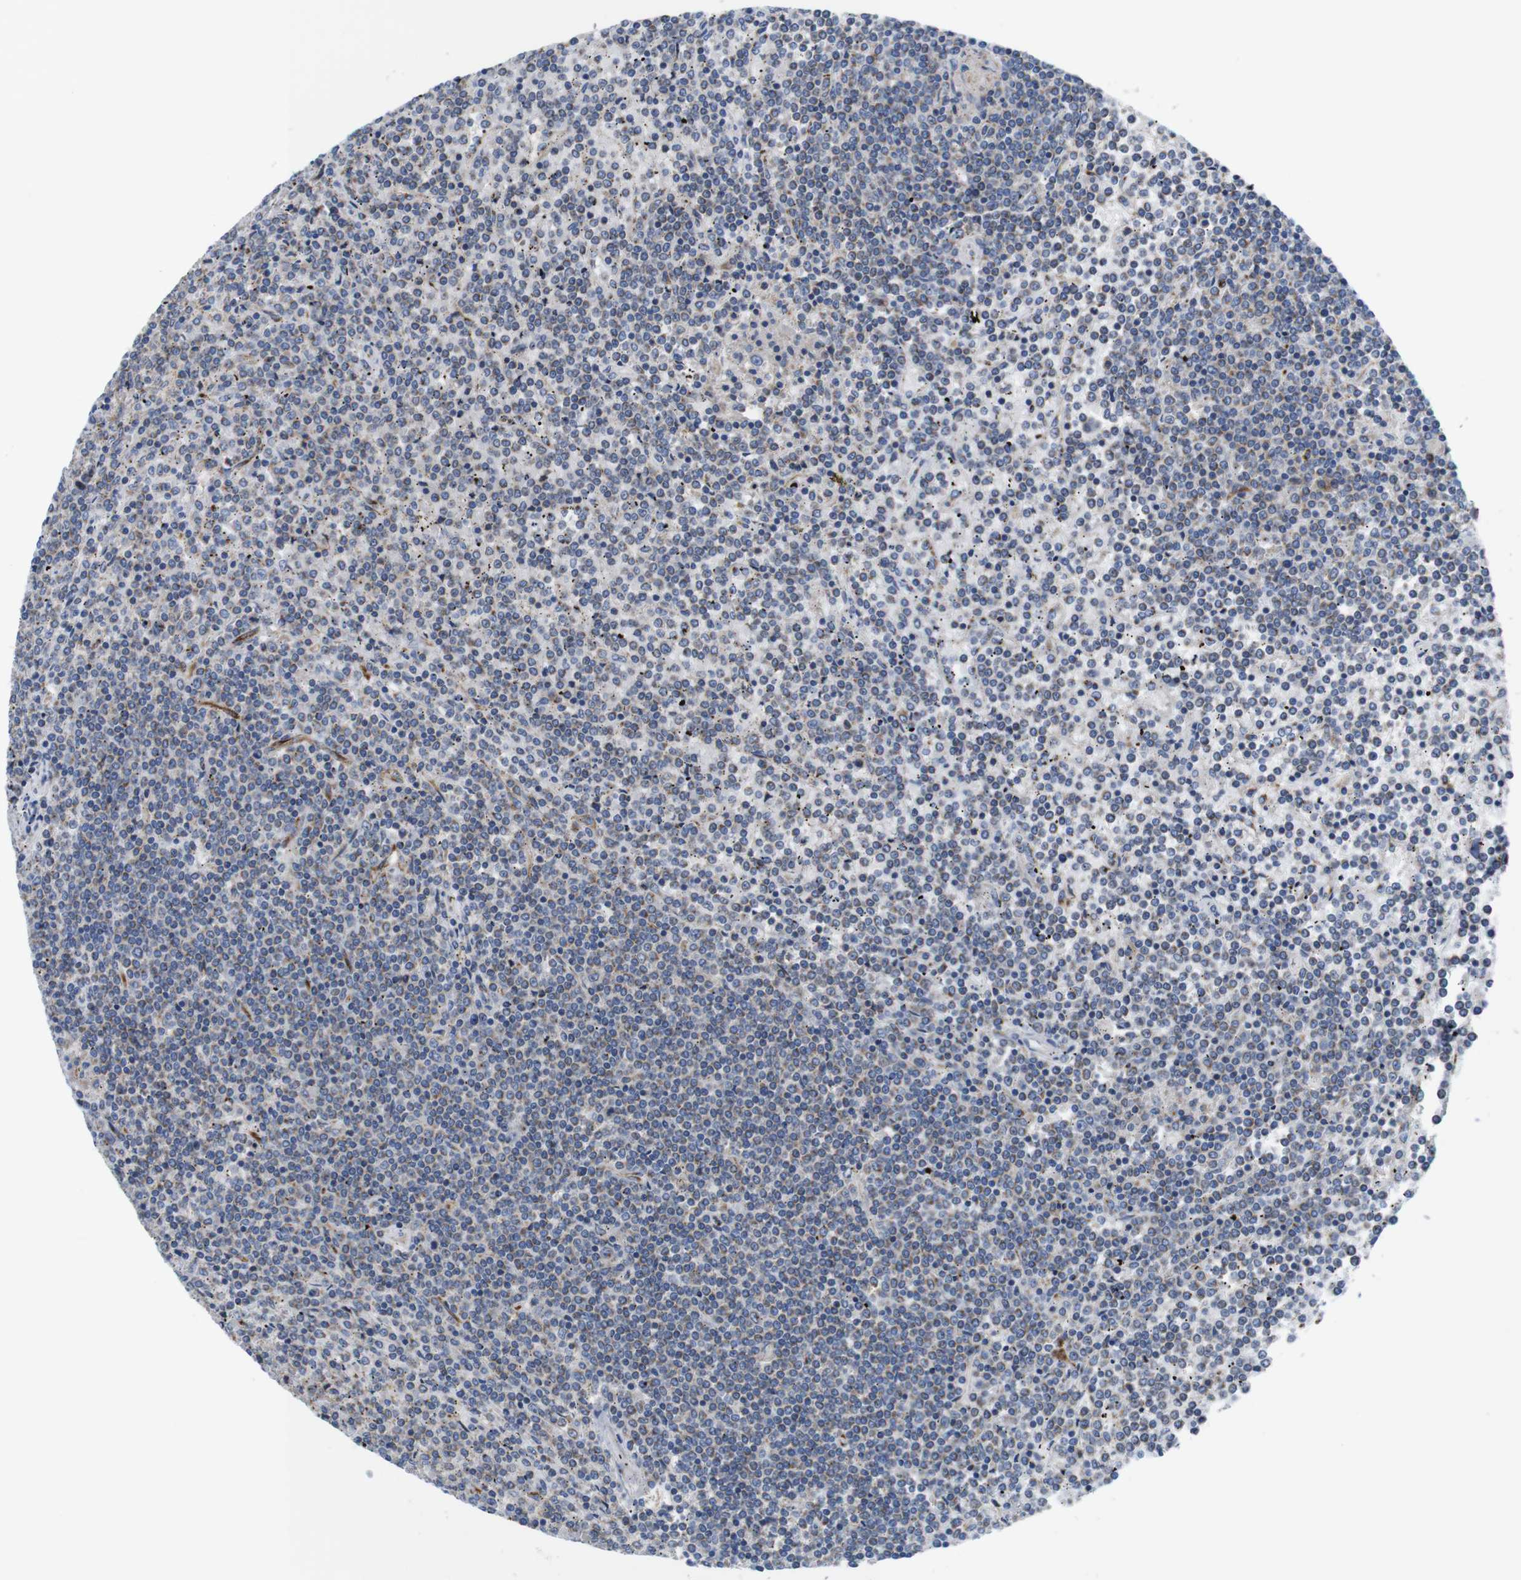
{"staining": {"intensity": "moderate", "quantity": ">75%", "location": "cytoplasmic/membranous"}, "tissue": "lymphoma", "cell_type": "Tumor cells", "image_type": "cancer", "snomed": [{"axis": "morphology", "description": "Malignant lymphoma, non-Hodgkin's type, Low grade"}, {"axis": "topography", "description": "Spleen"}], "caption": "Tumor cells reveal medium levels of moderate cytoplasmic/membranous expression in about >75% of cells in low-grade malignant lymphoma, non-Hodgkin's type.", "gene": "EFCAB14", "patient": {"sex": "female", "age": 19}}